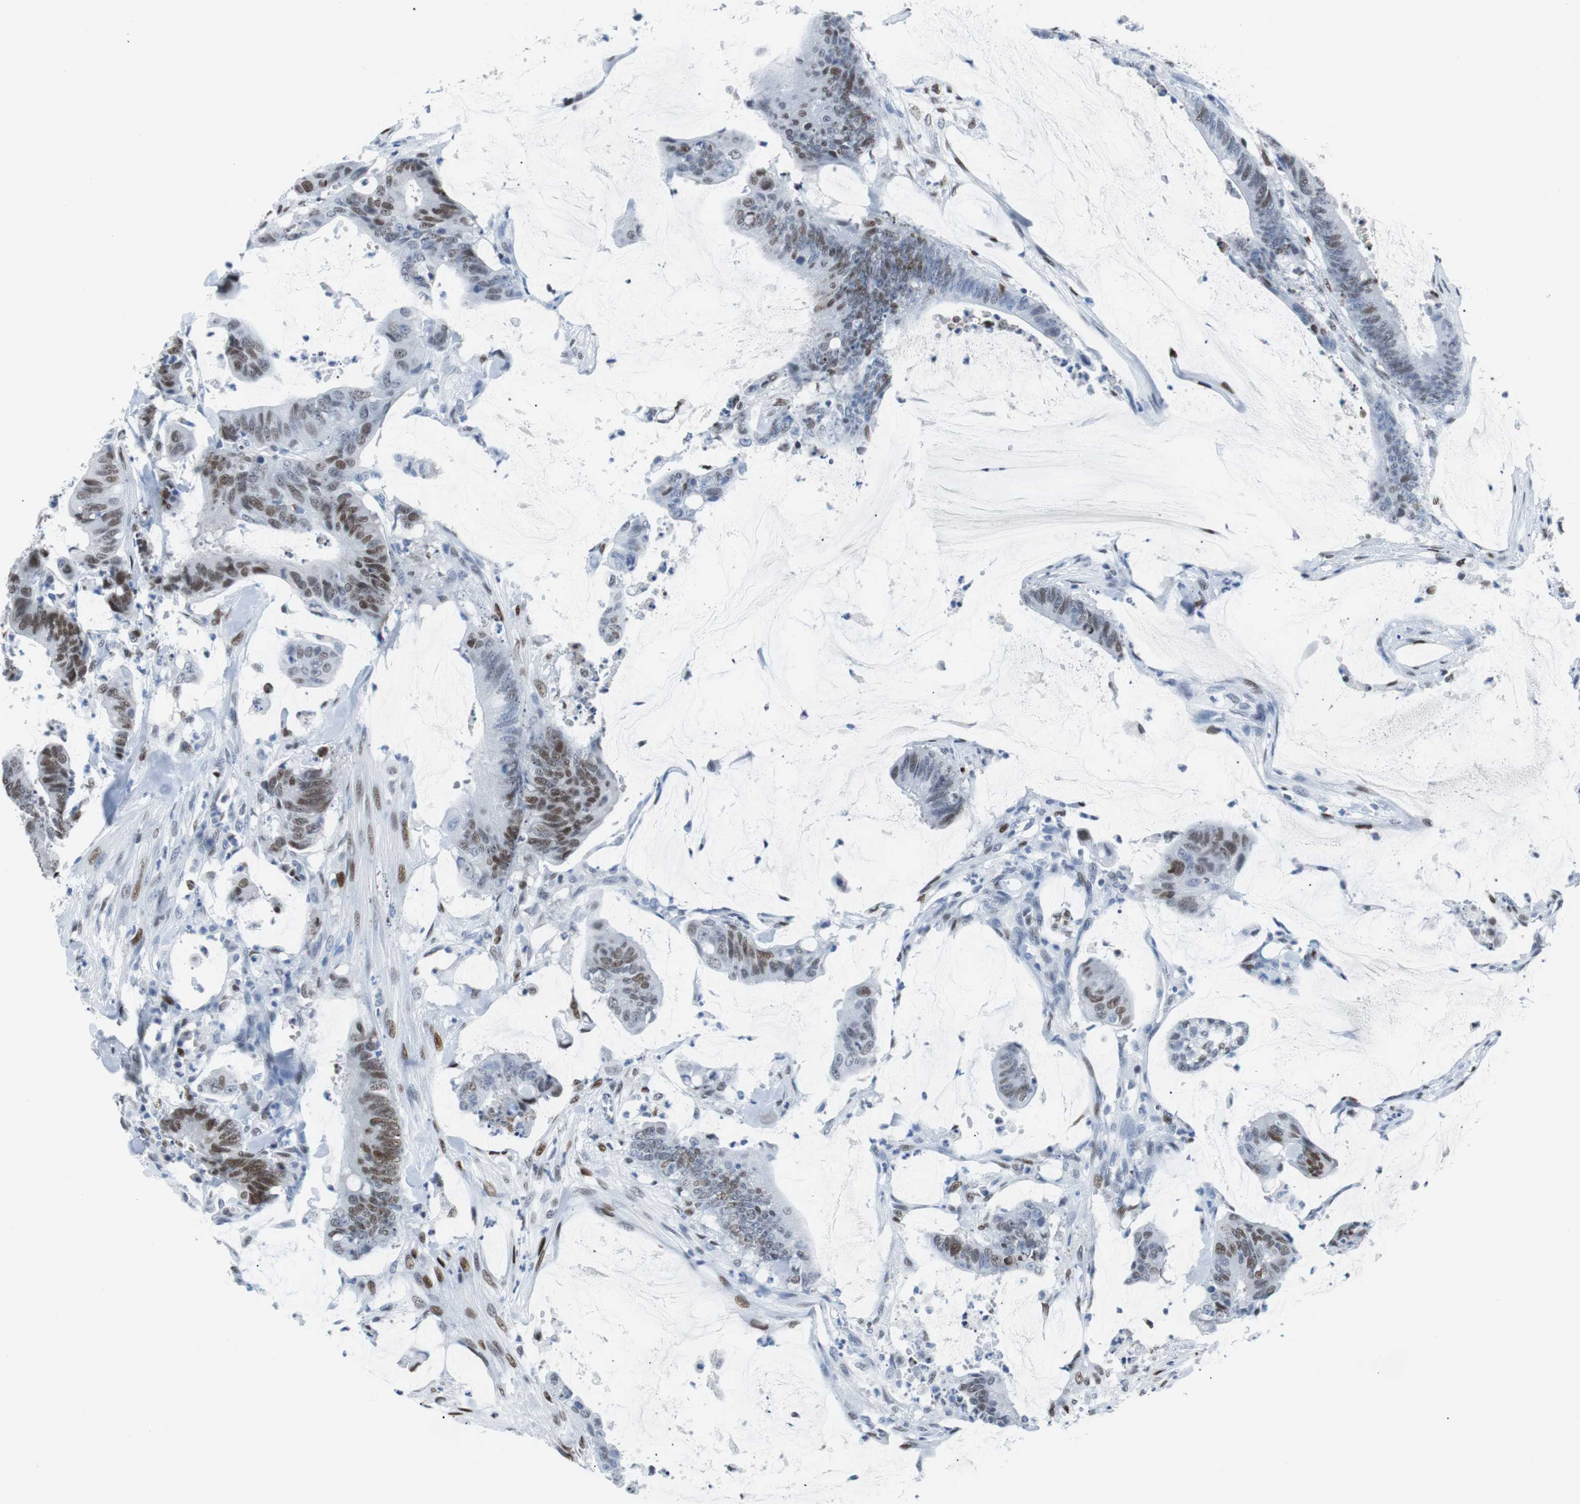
{"staining": {"intensity": "moderate", "quantity": ">75%", "location": "nuclear"}, "tissue": "colorectal cancer", "cell_type": "Tumor cells", "image_type": "cancer", "snomed": [{"axis": "morphology", "description": "Adenocarcinoma, NOS"}, {"axis": "topography", "description": "Rectum"}], "caption": "Immunohistochemical staining of human colorectal cancer demonstrates medium levels of moderate nuclear positivity in approximately >75% of tumor cells.", "gene": "JUN", "patient": {"sex": "female", "age": 66}}